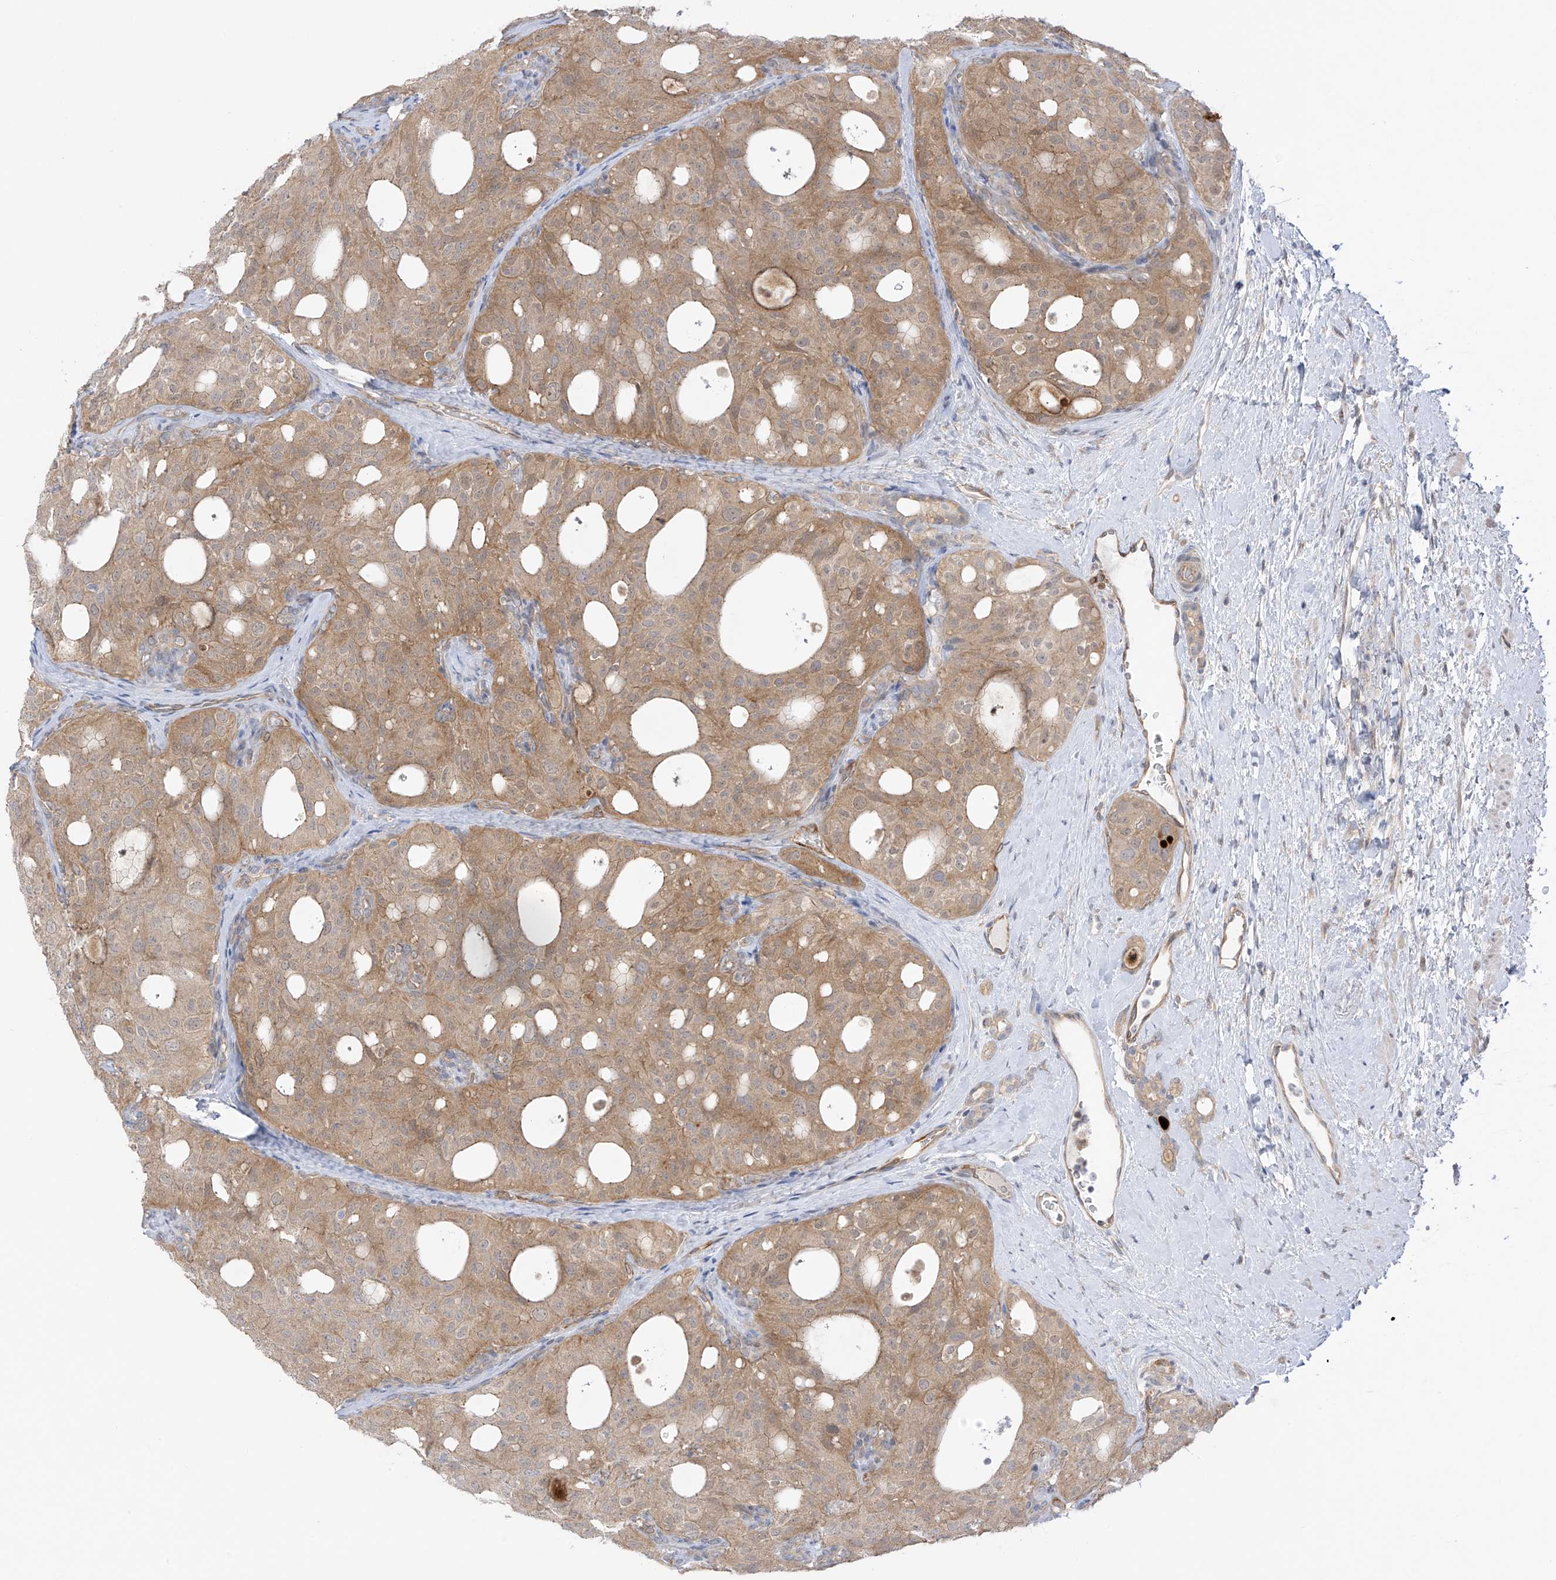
{"staining": {"intensity": "moderate", "quantity": ">75%", "location": "cytoplasmic/membranous"}, "tissue": "thyroid cancer", "cell_type": "Tumor cells", "image_type": "cancer", "snomed": [{"axis": "morphology", "description": "Follicular adenoma carcinoma, NOS"}, {"axis": "topography", "description": "Thyroid gland"}], "caption": "Protein analysis of thyroid follicular adenoma carcinoma tissue reveals moderate cytoplasmic/membranous positivity in about >75% of tumor cells.", "gene": "EIPR1", "patient": {"sex": "male", "age": 75}}